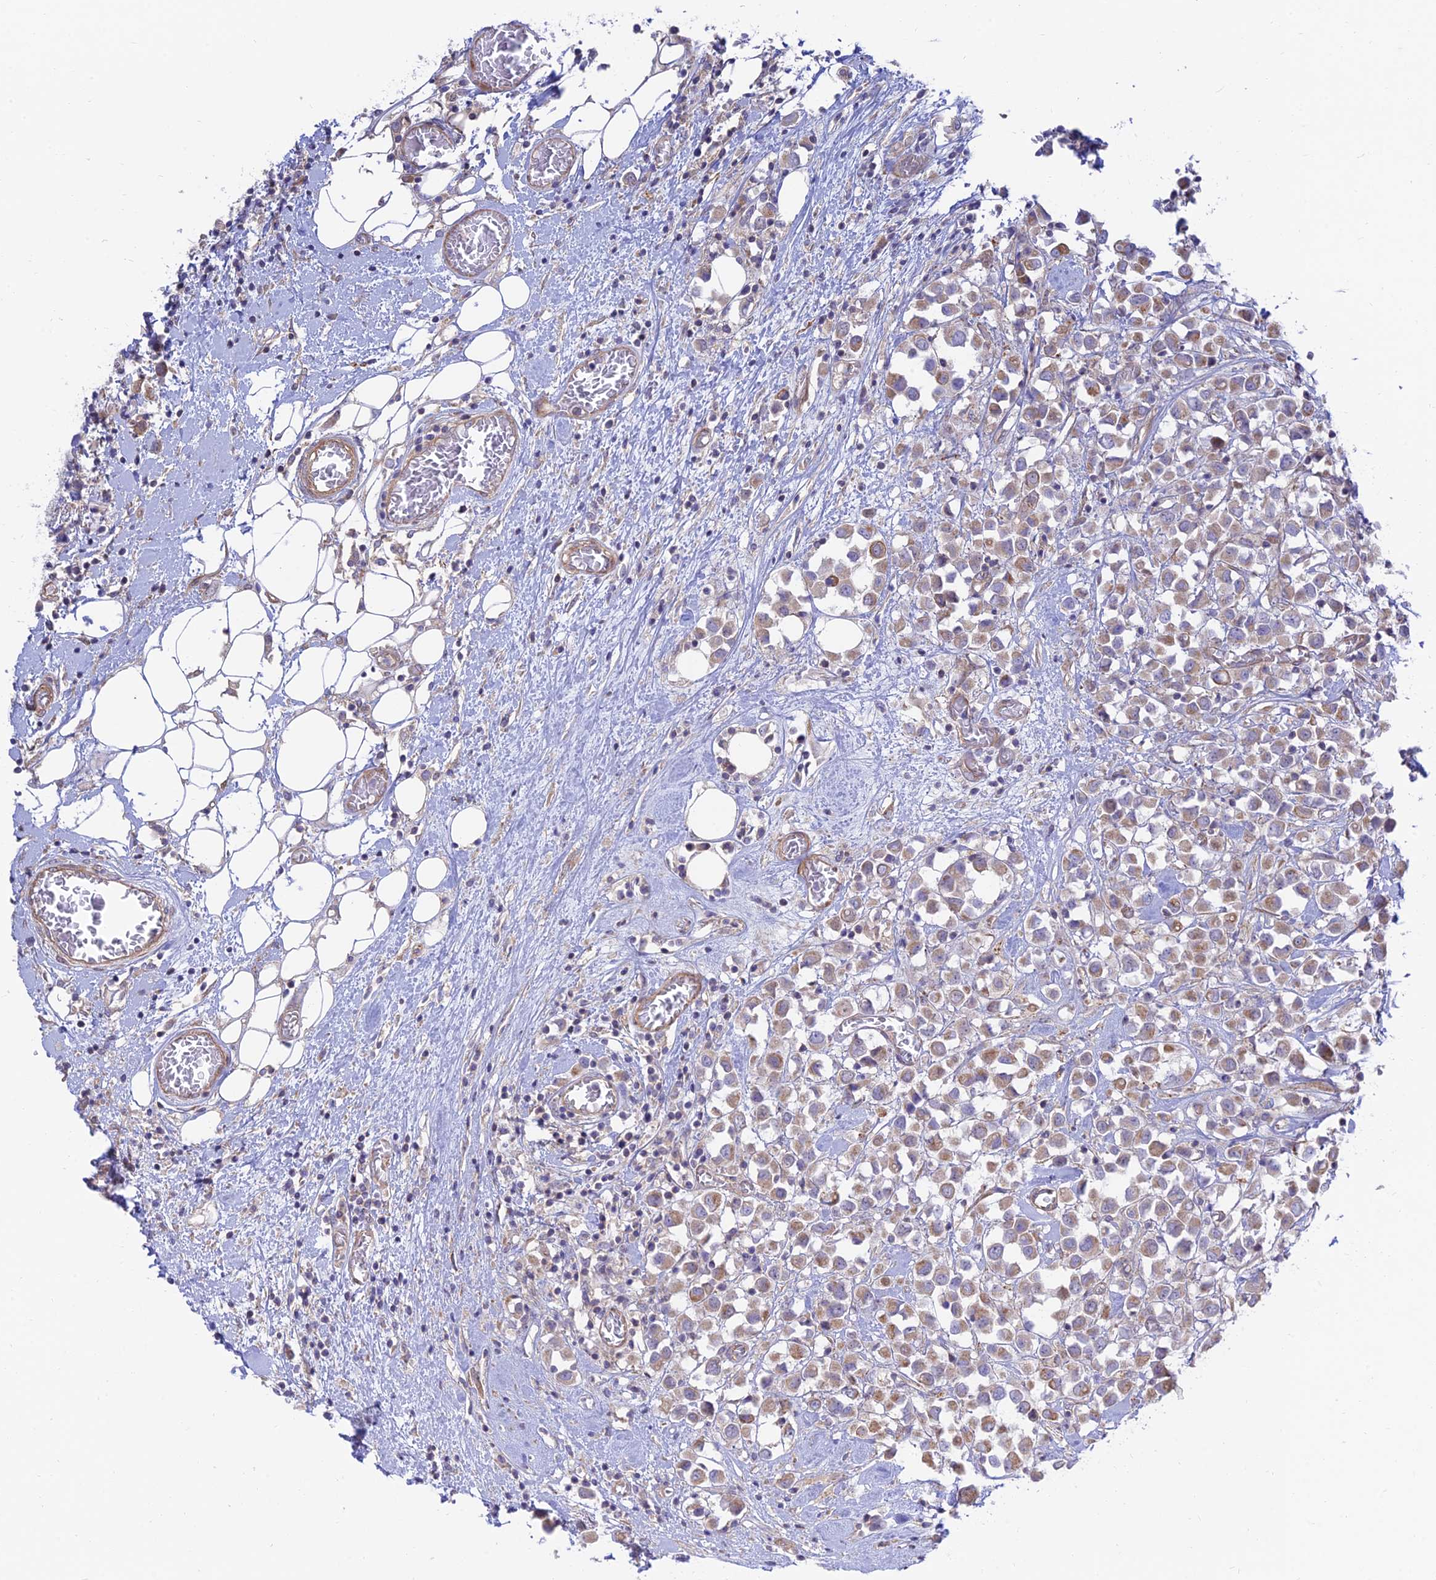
{"staining": {"intensity": "weak", "quantity": ">75%", "location": "cytoplasmic/membranous"}, "tissue": "breast cancer", "cell_type": "Tumor cells", "image_type": "cancer", "snomed": [{"axis": "morphology", "description": "Duct carcinoma"}, {"axis": "topography", "description": "Breast"}], "caption": "Breast cancer (infiltrating ductal carcinoma) stained for a protein displays weak cytoplasmic/membranous positivity in tumor cells. The staining was performed using DAB (3,3'-diaminobenzidine), with brown indicating positive protein expression. Nuclei are stained blue with hematoxylin.", "gene": "KCNAB1", "patient": {"sex": "female", "age": 61}}